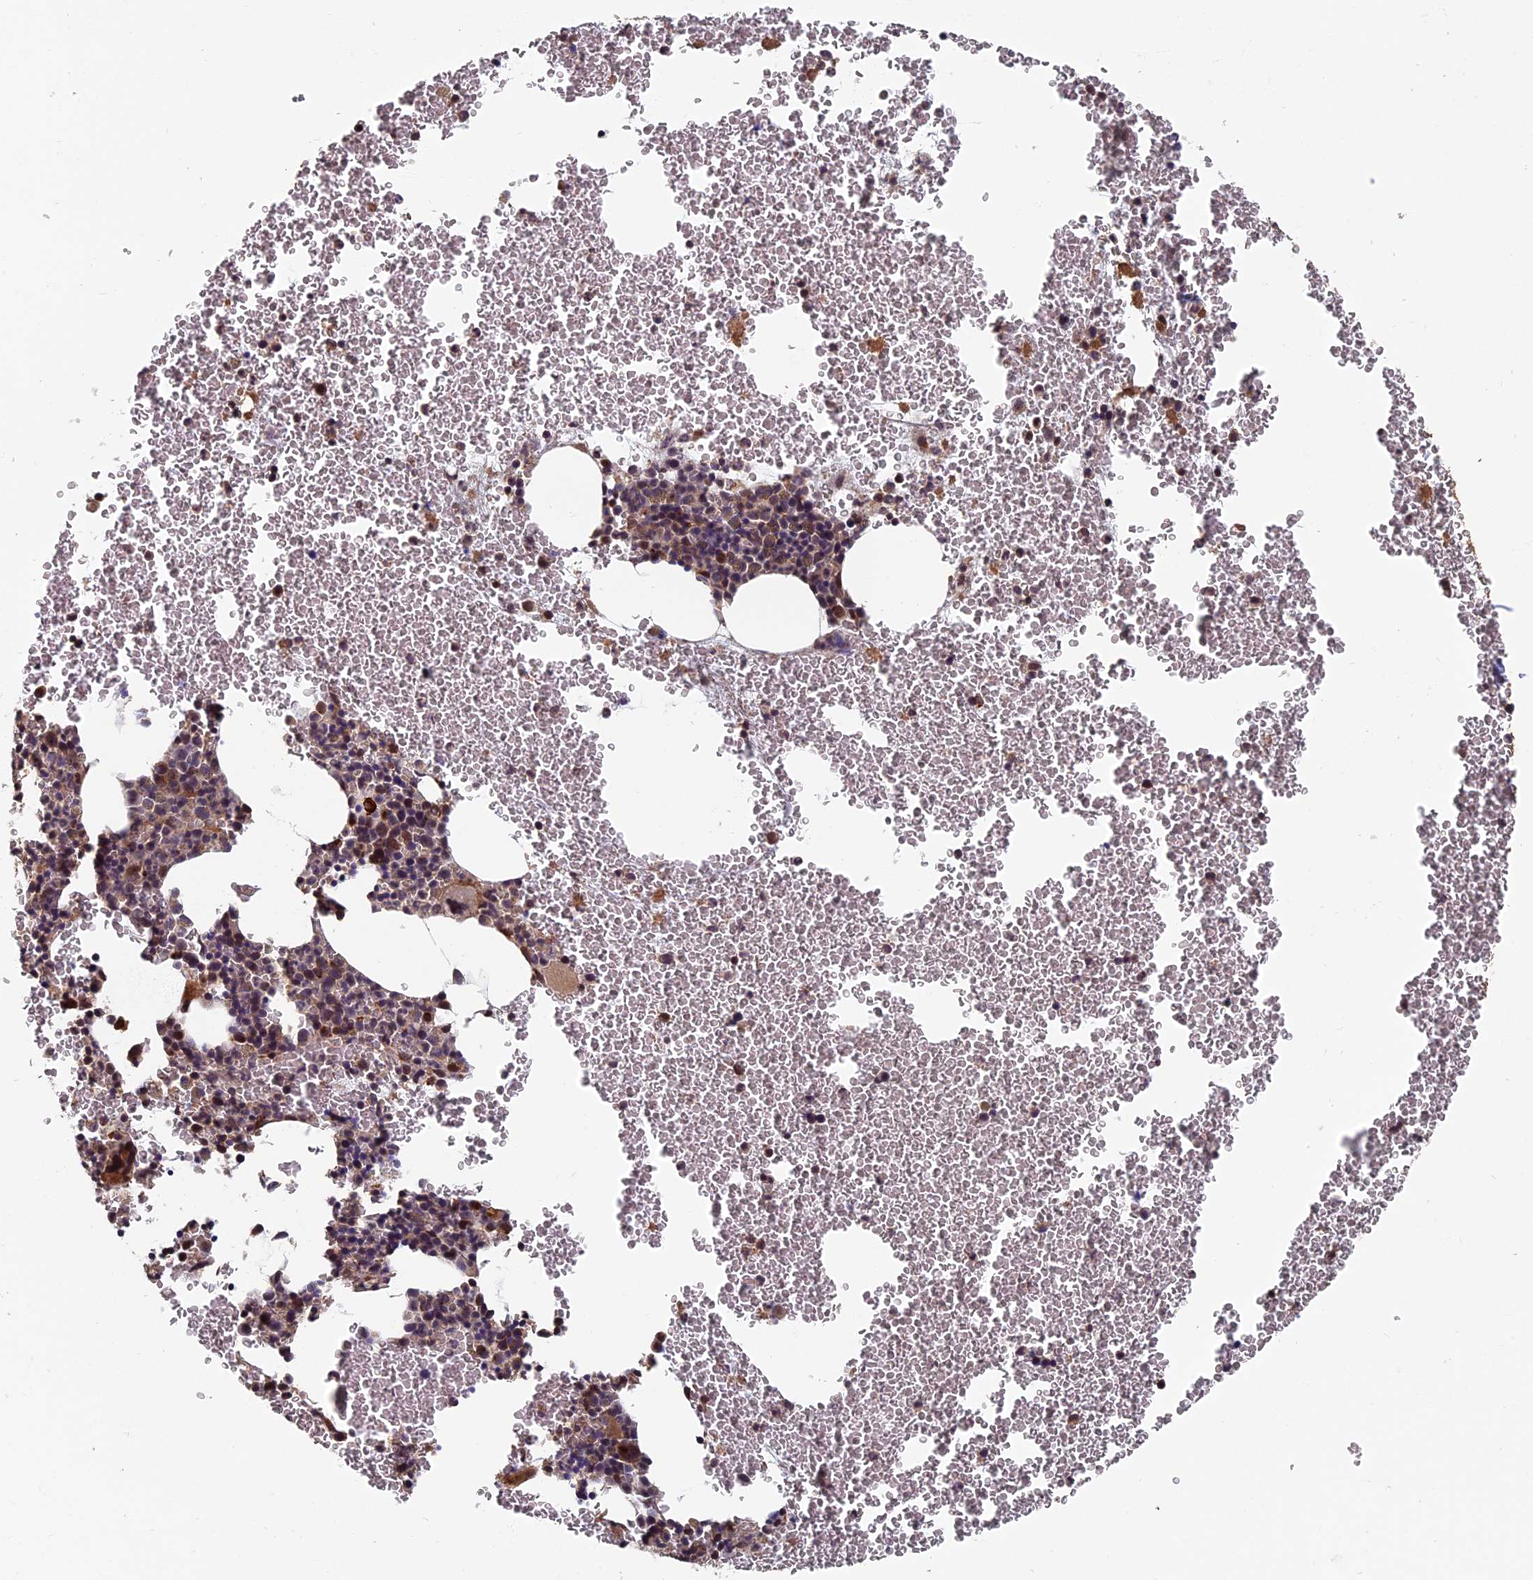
{"staining": {"intensity": "moderate", "quantity": ">75%", "location": "cytoplasmic/membranous,nuclear"}, "tissue": "bone marrow", "cell_type": "Hematopoietic cells", "image_type": "normal", "snomed": [{"axis": "morphology", "description": "Normal tissue, NOS"}, {"axis": "topography", "description": "Bone marrow"}], "caption": "Immunohistochemical staining of unremarkable bone marrow shows moderate cytoplasmic/membranous,nuclear protein staining in approximately >75% of hematopoietic cells.", "gene": "RASGRF1", "patient": {"sex": "male", "age": 75}}